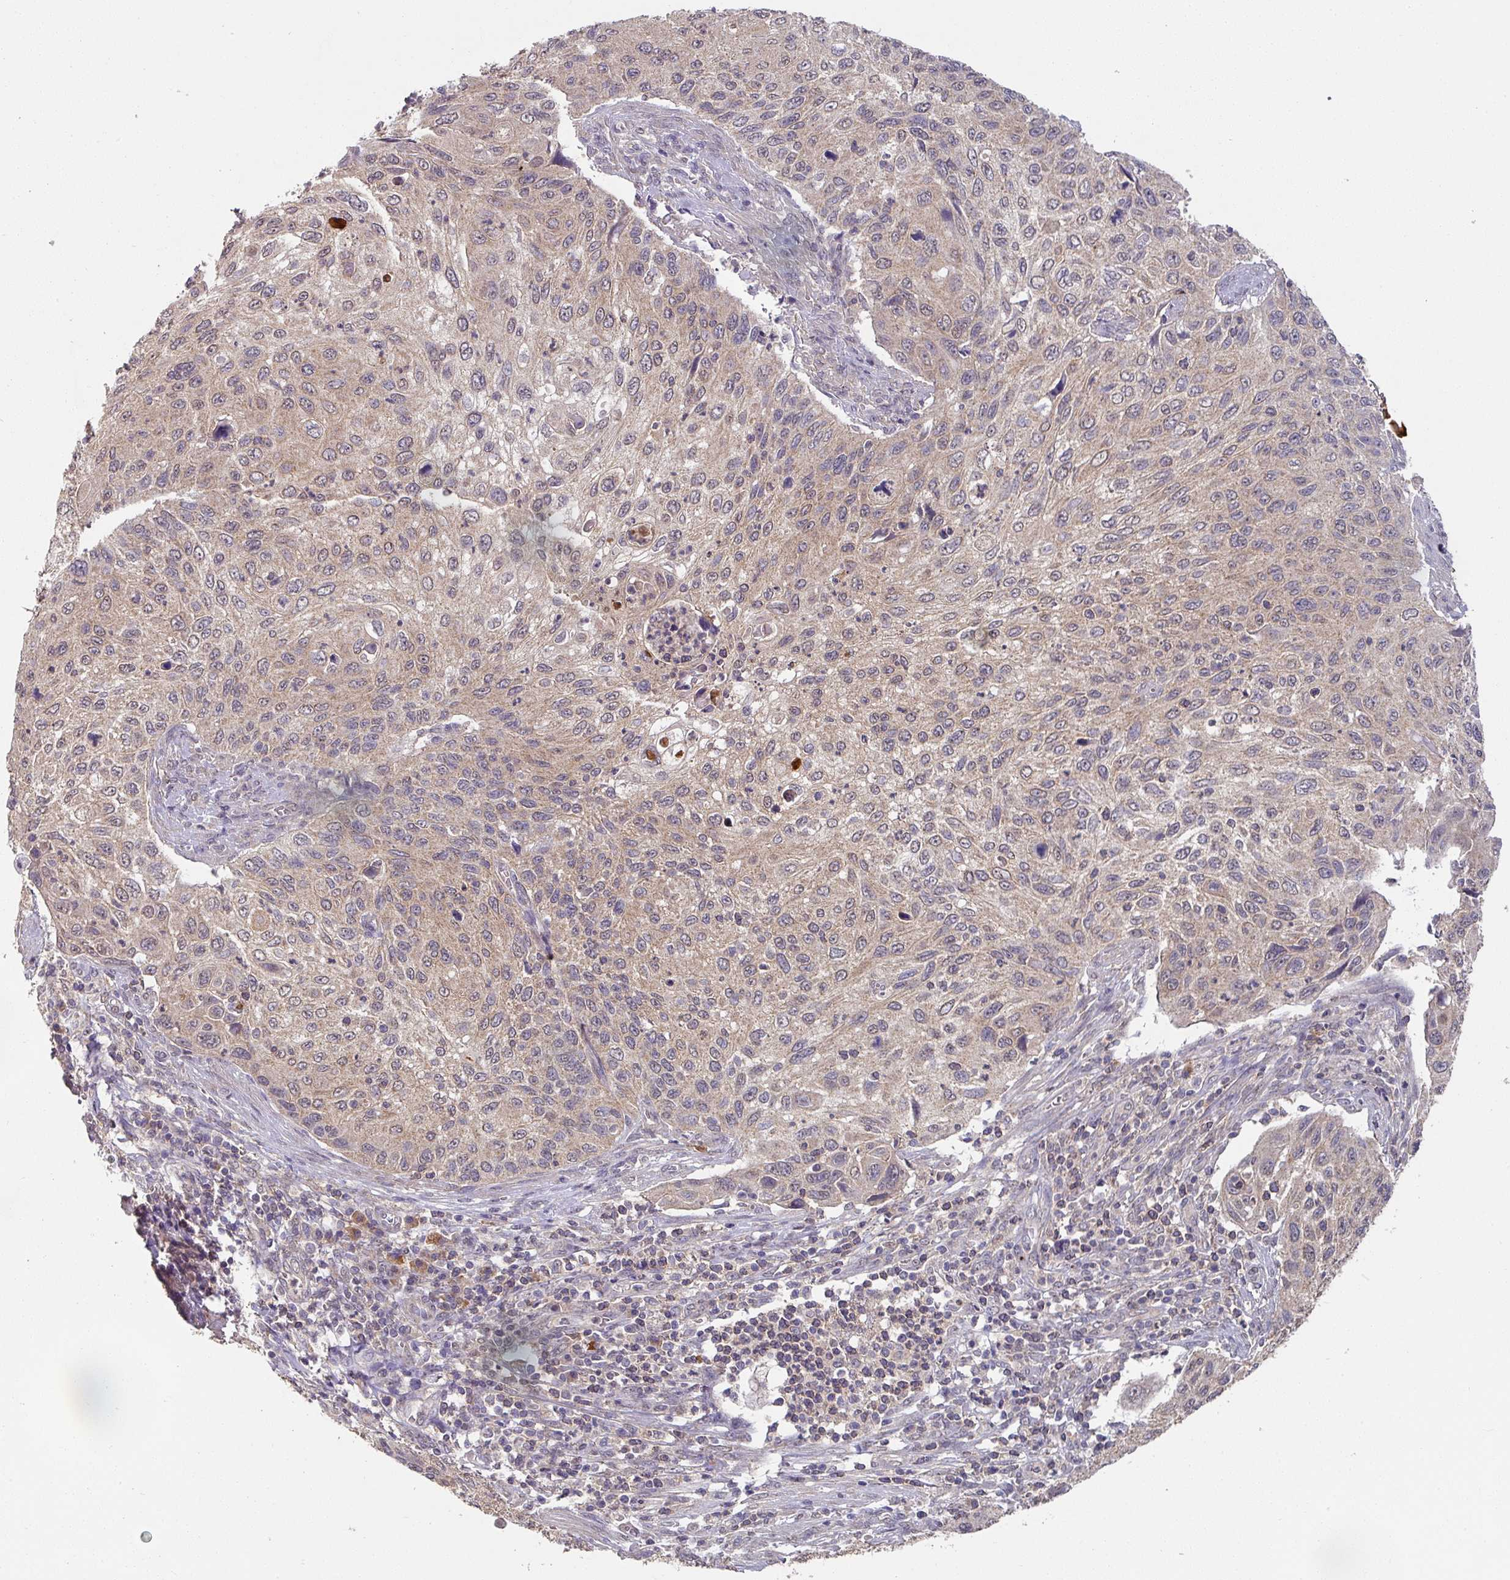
{"staining": {"intensity": "weak", "quantity": "25%-75%", "location": "cytoplasmic/membranous"}, "tissue": "cervical cancer", "cell_type": "Tumor cells", "image_type": "cancer", "snomed": [{"axis": "morphology", "description": "Squamous cell carcinoma, NOS"}, {"axis": "topography", "description": "Cervix"}], "caption": "Squamous cell carcinoma (cervical) was stained to show a protein in brown. There is low levels of weak cytoplasmic/membranous staining in approximately 25%-75% of tumor cells.", "gene": "EXTL3", "patient": {"sex": "female", "age": 70}}